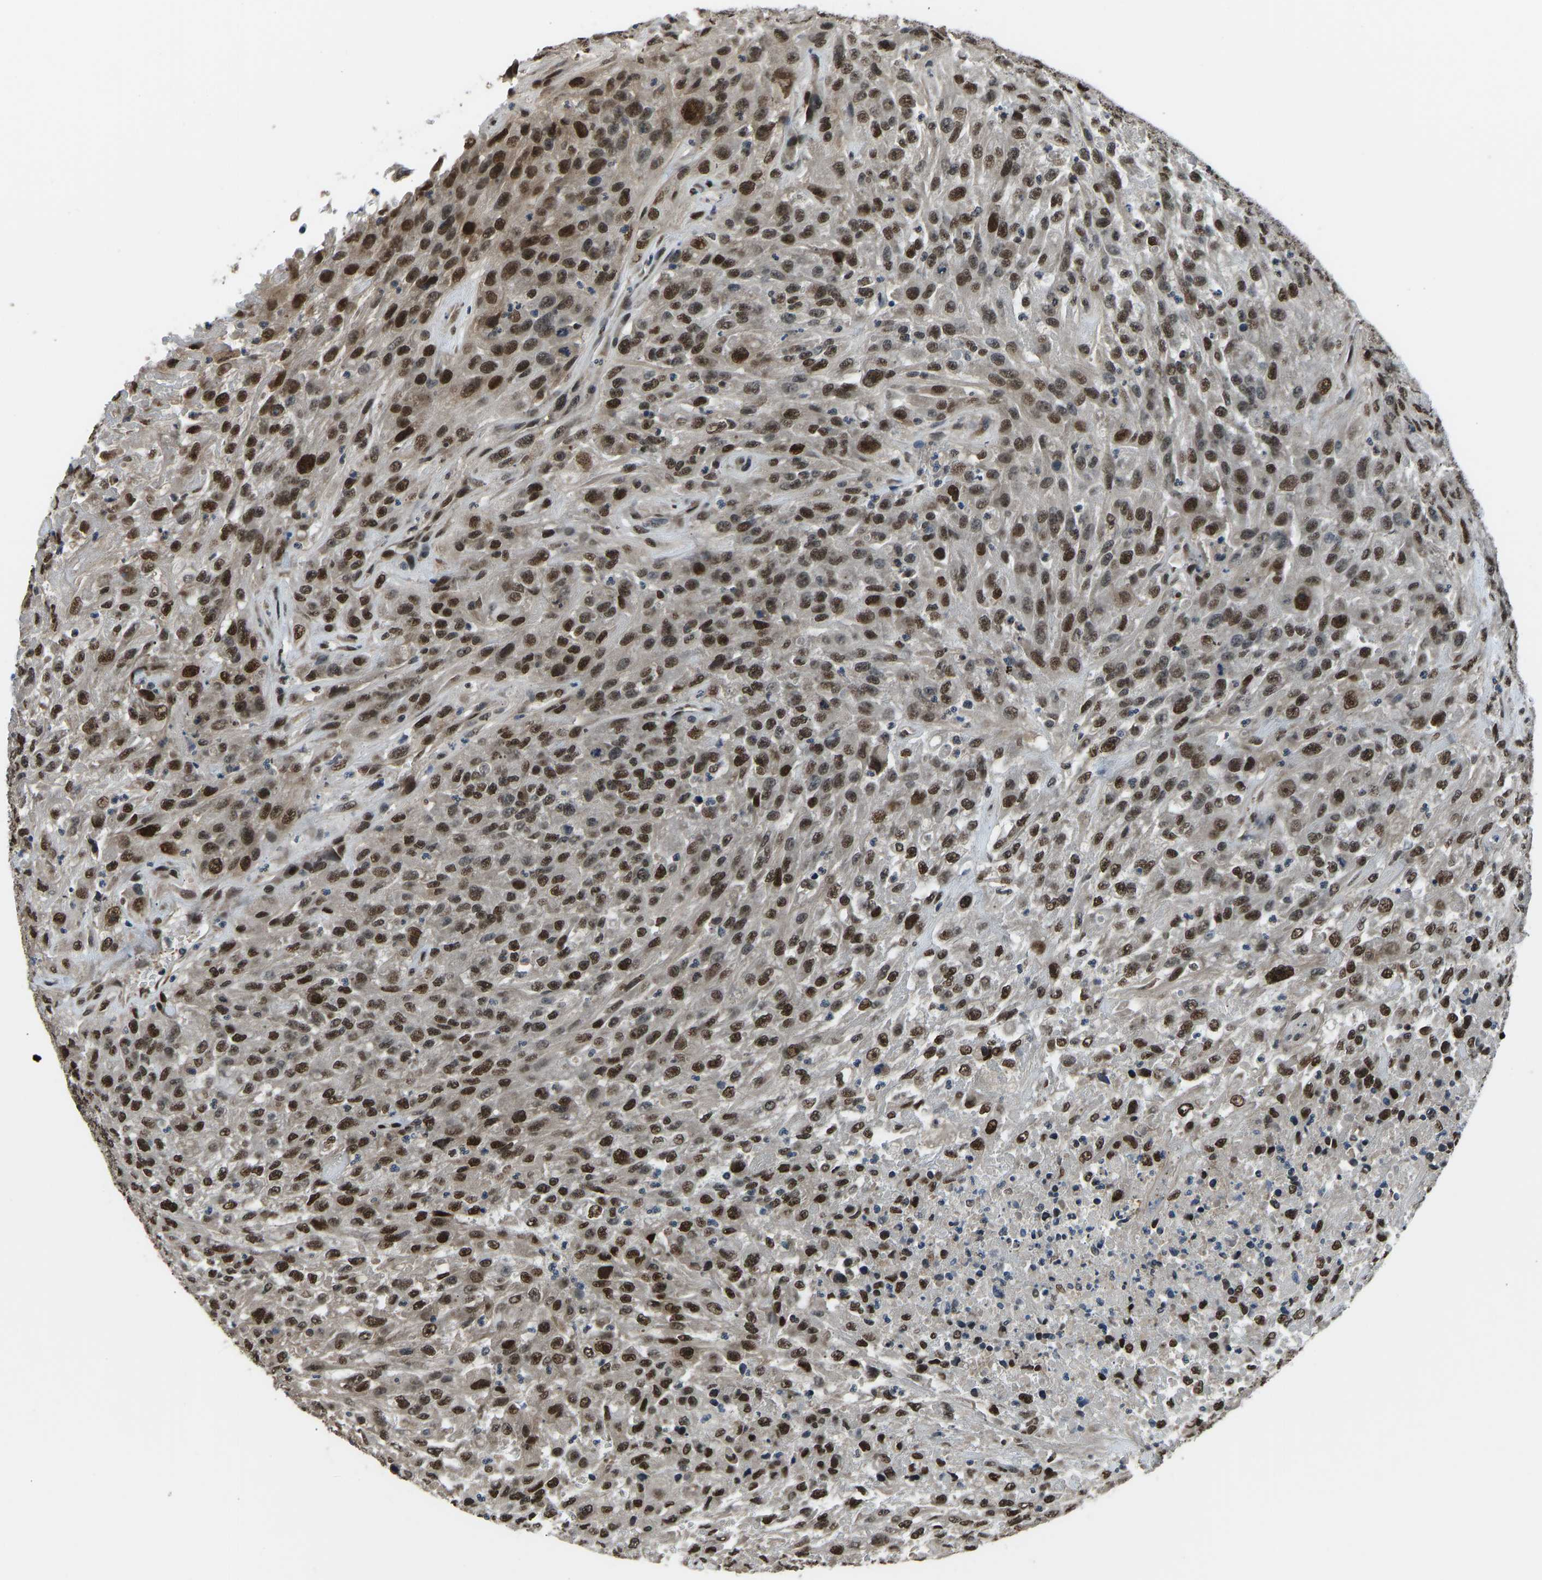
{"staining": {"intensity": "strong", "quantity": ">75%", "location": "nuclear"}, "tissue": "urothelial cancer", "cell_type": "Tumor cells", "image_type": "cancer", "snomed": [{"axis": "morphology", "description": "Urothelial carcinoma, High grade"}, {"axis": "topography", "description": "Urinary bladder"}], "caption": "Immunohistochemistry (DAB (3,3'-diaminobenzidine)) staining of high-grade urothelial carcinoma displays strong nuclear protein positivity in about >75% of tumor cells. The staining is performed using DAB brown chromogen to label protein expression. The nuclei are counter-stained blue using hematoxylin.", "gene": "FOS", "patient": {"sex": "male", "age": 46}}